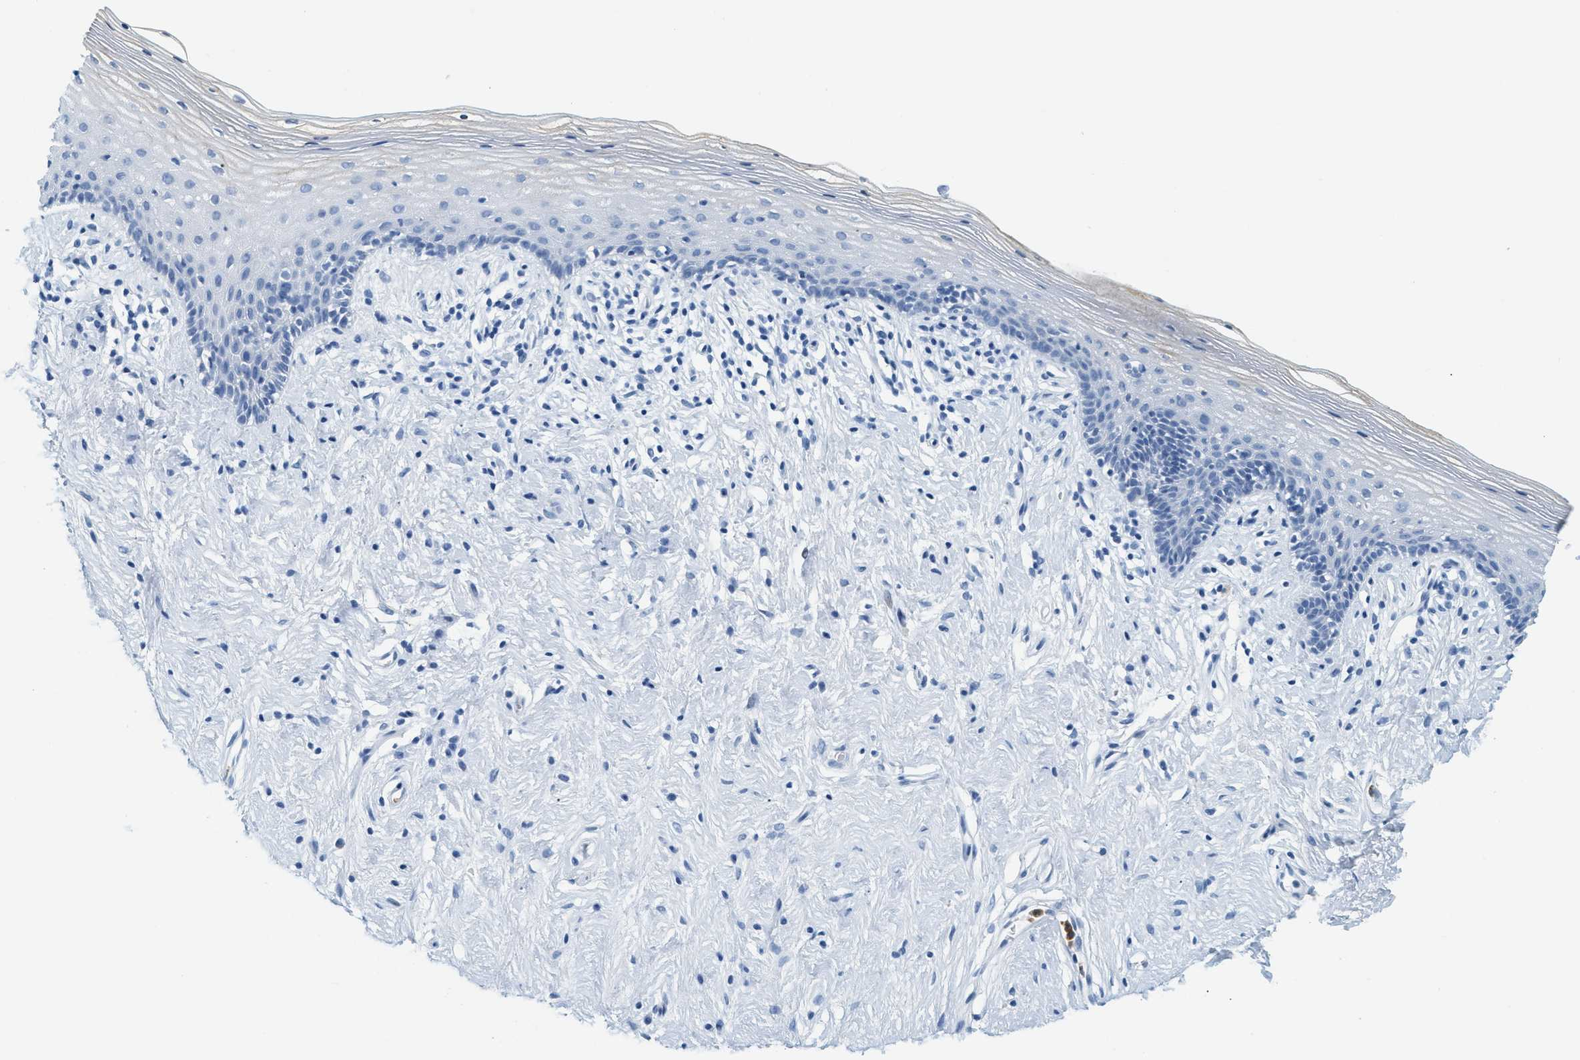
{"staining": {"intensity": "negative", "quantity": "none", "location": "none"}, "tissue": "vagina", "cell_type": "Squamous epithelial cells", "image_type": "normal", "snomed": [{"axis": "morphology", "description": "Normal tissue, NOS"}, {"axis": "topography", "description": "Vagina"}], "caption": "Immunohistochemistry (IHC) micrograph of unremarkable vagina: vagina stained with DAB displays no significant protein expression in squamous epithelial cells.", "gene": "LCN2", "patient": {"sex": "female", "age": 44}}